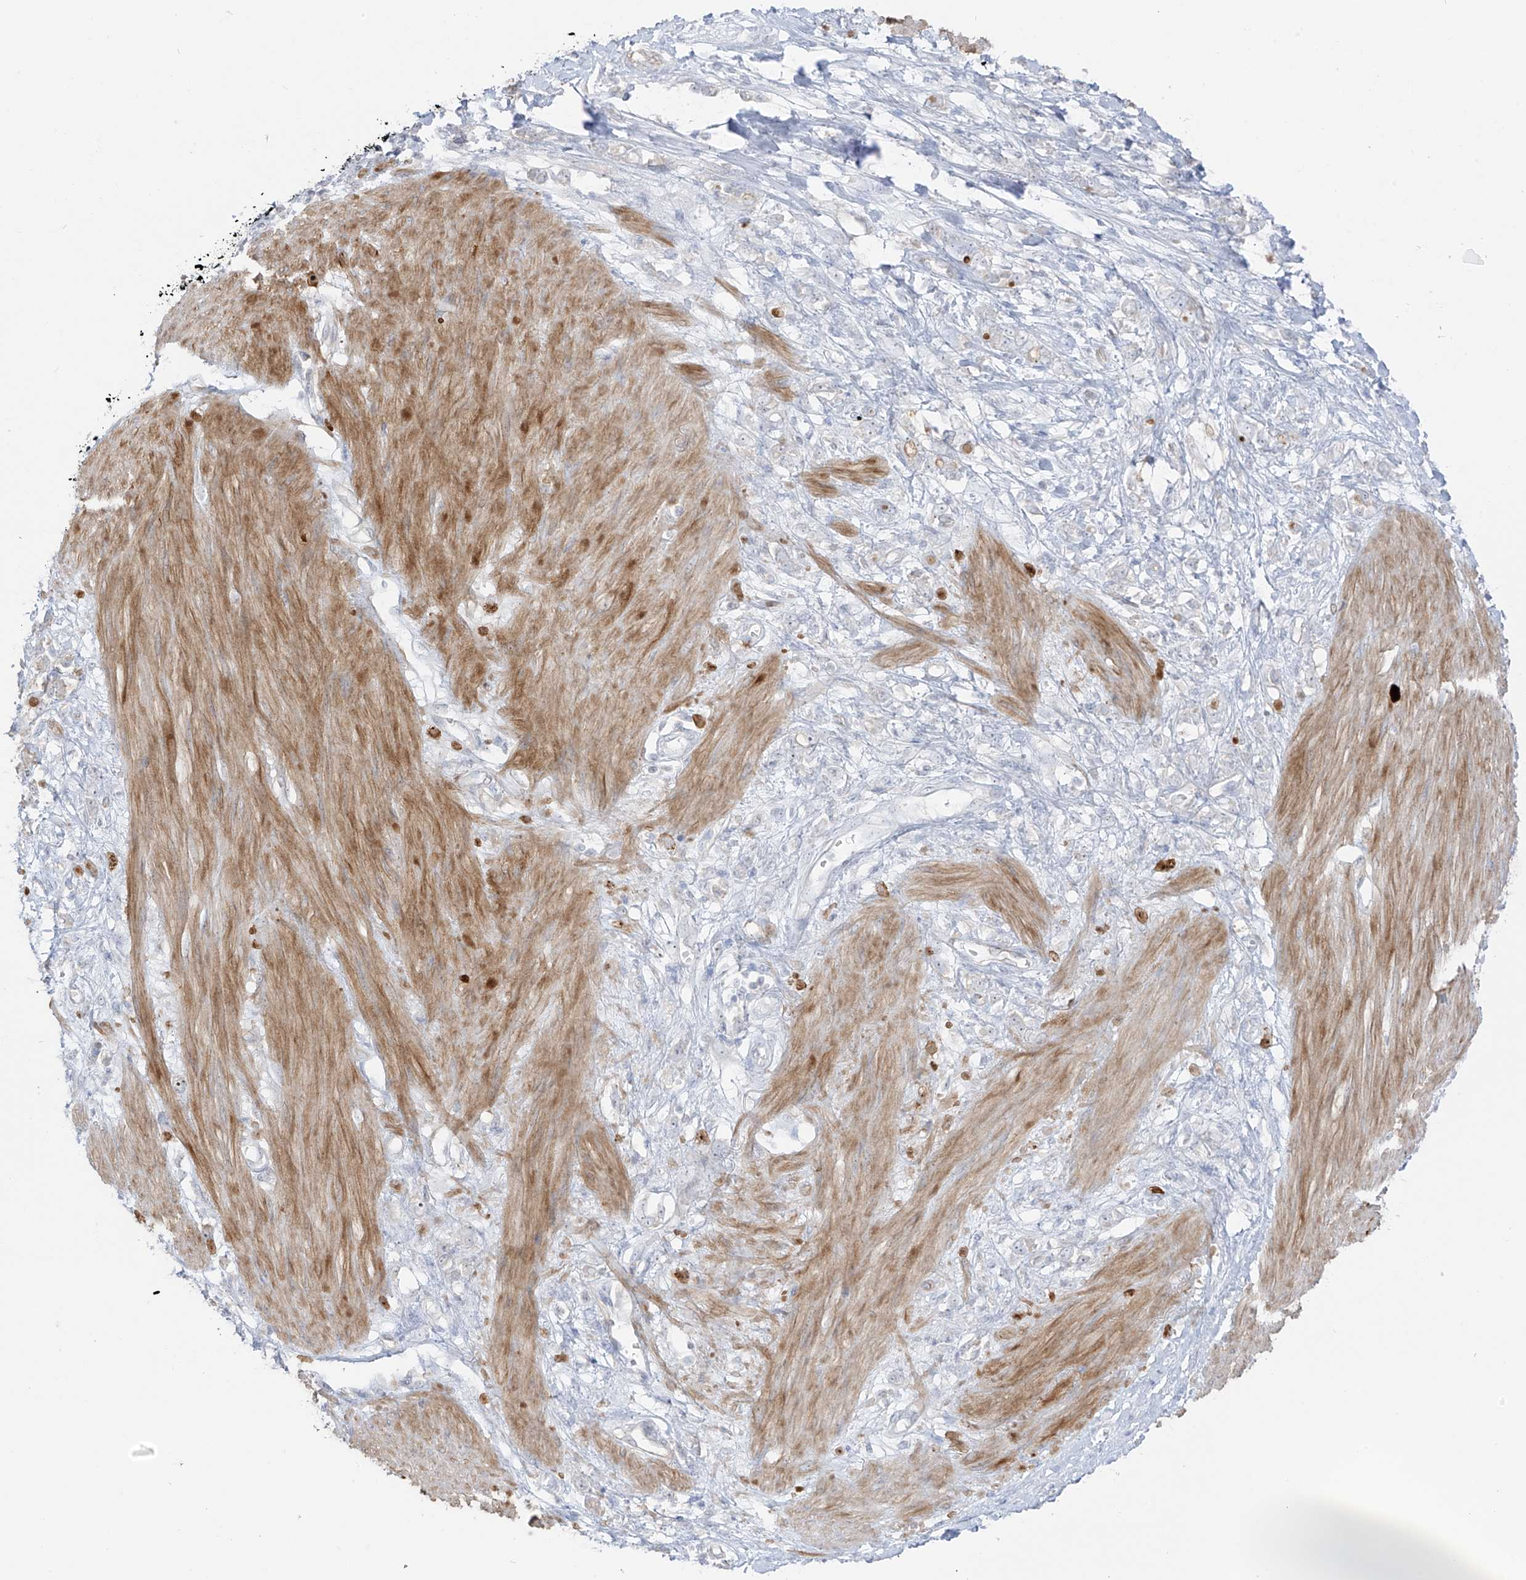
{"staining": {"intensity": "negative", "quantity": "none", "location": "none"}, "tissue": "stomach cancer", "cell_type": "Tumor cells", "image_type": "cancer", "snomed": [{"axis": "morphology", "description": "Adenocarcinoma, NOS"}, {"axis": "topography", "description": "Stomach"}], "caption": "A micrograph of human stomach adenocarcinoma is negative for staining in tumor cells.", "gene": "C11orf87", "patient": {"sex": "female", "age": 76}}